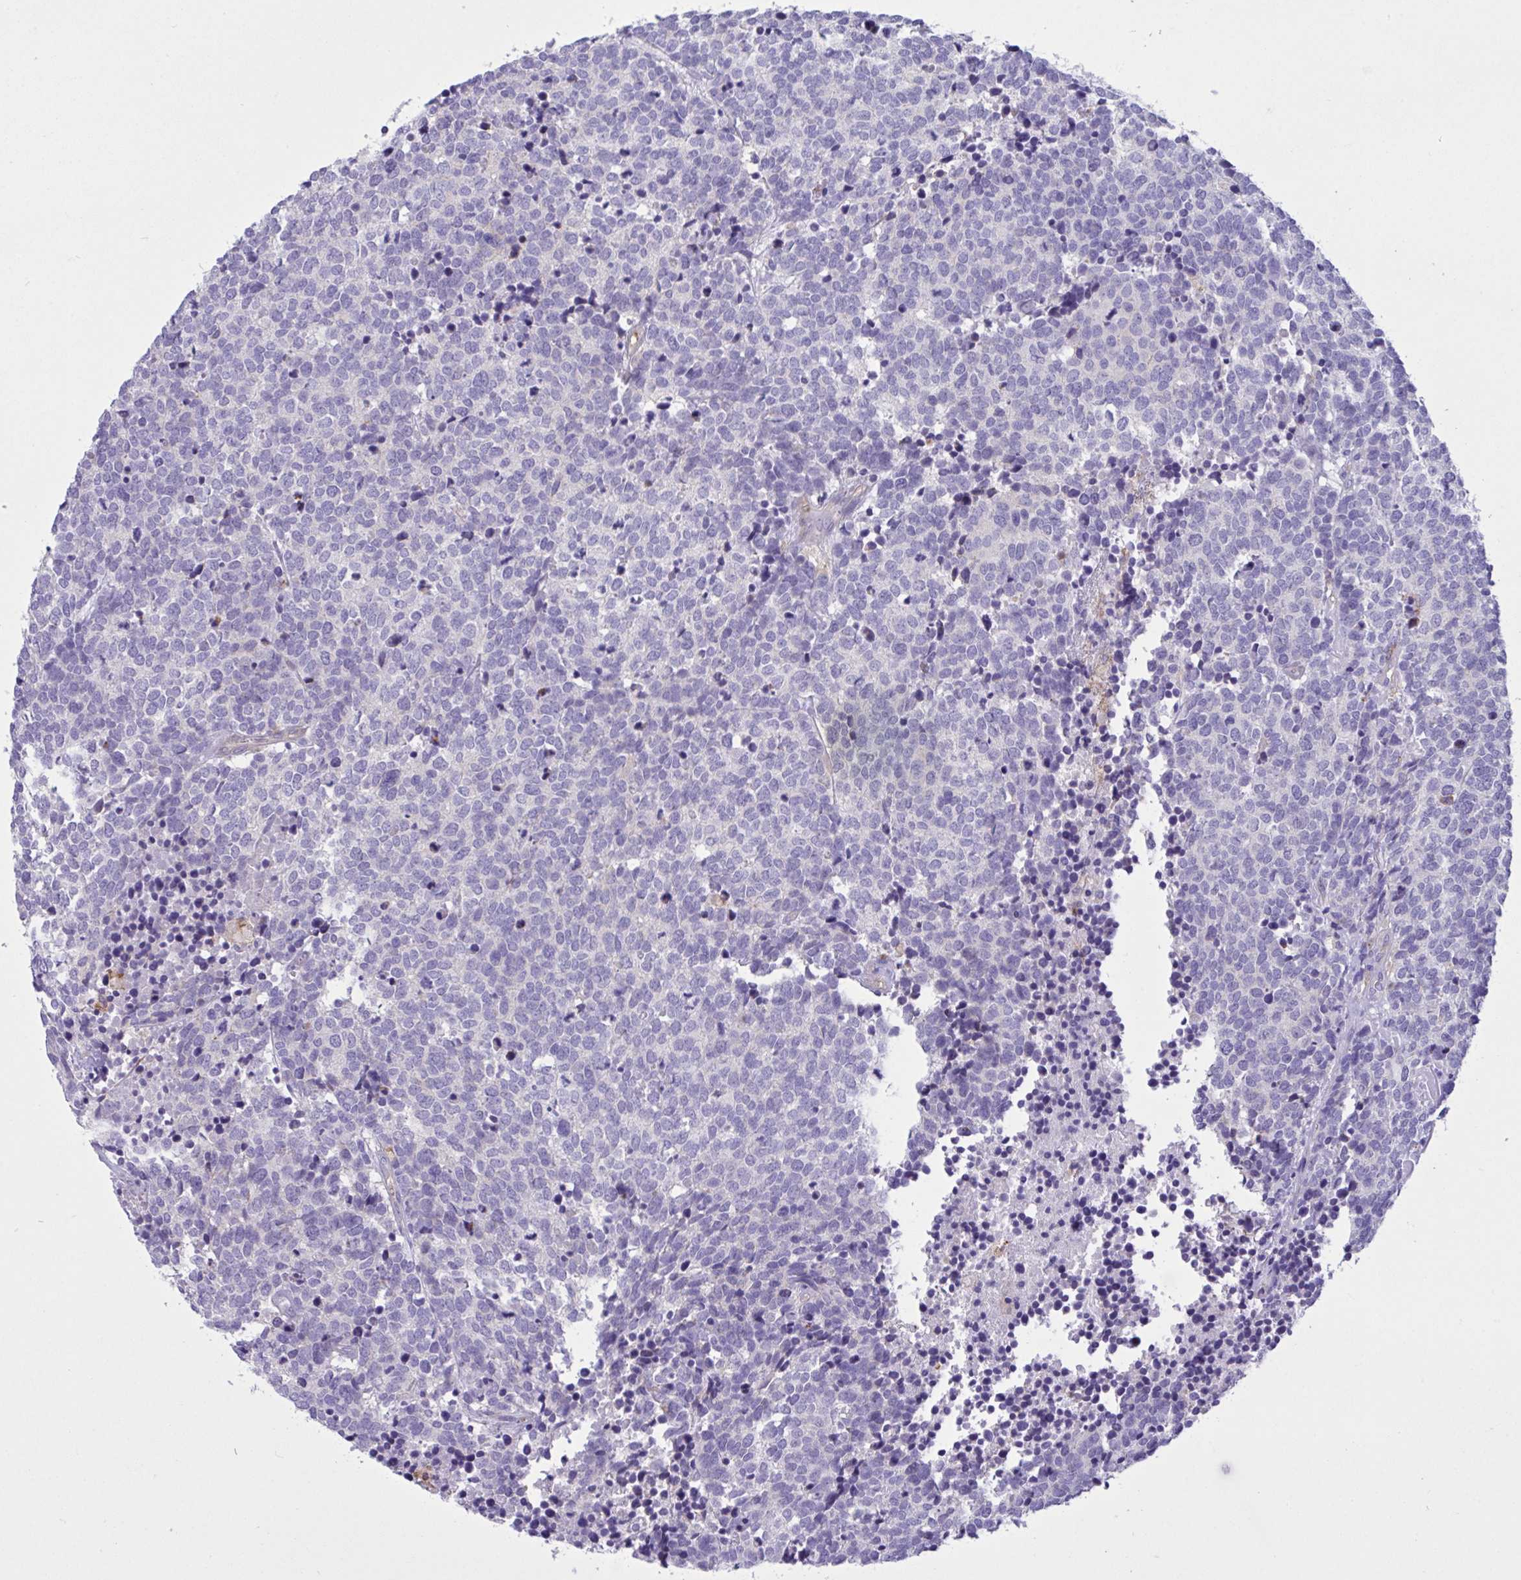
{"staining": {"intensity": "negative", "quantity": "none", "location": "none"}, "tissue": "carcinoid", "cell_type": "Tumor cells", "image_type": "cancer", "snomed": [{"axis": "morphology", "description": "Carcinoid, malignant, NOS"}, {"axis": "topography", "description": "Skin"}], "caption": "There is no significant expression in tumor cells of malignant carcinoid.", "gene": "OR51M1", "patient": {"sex": "female", "age": 79}}